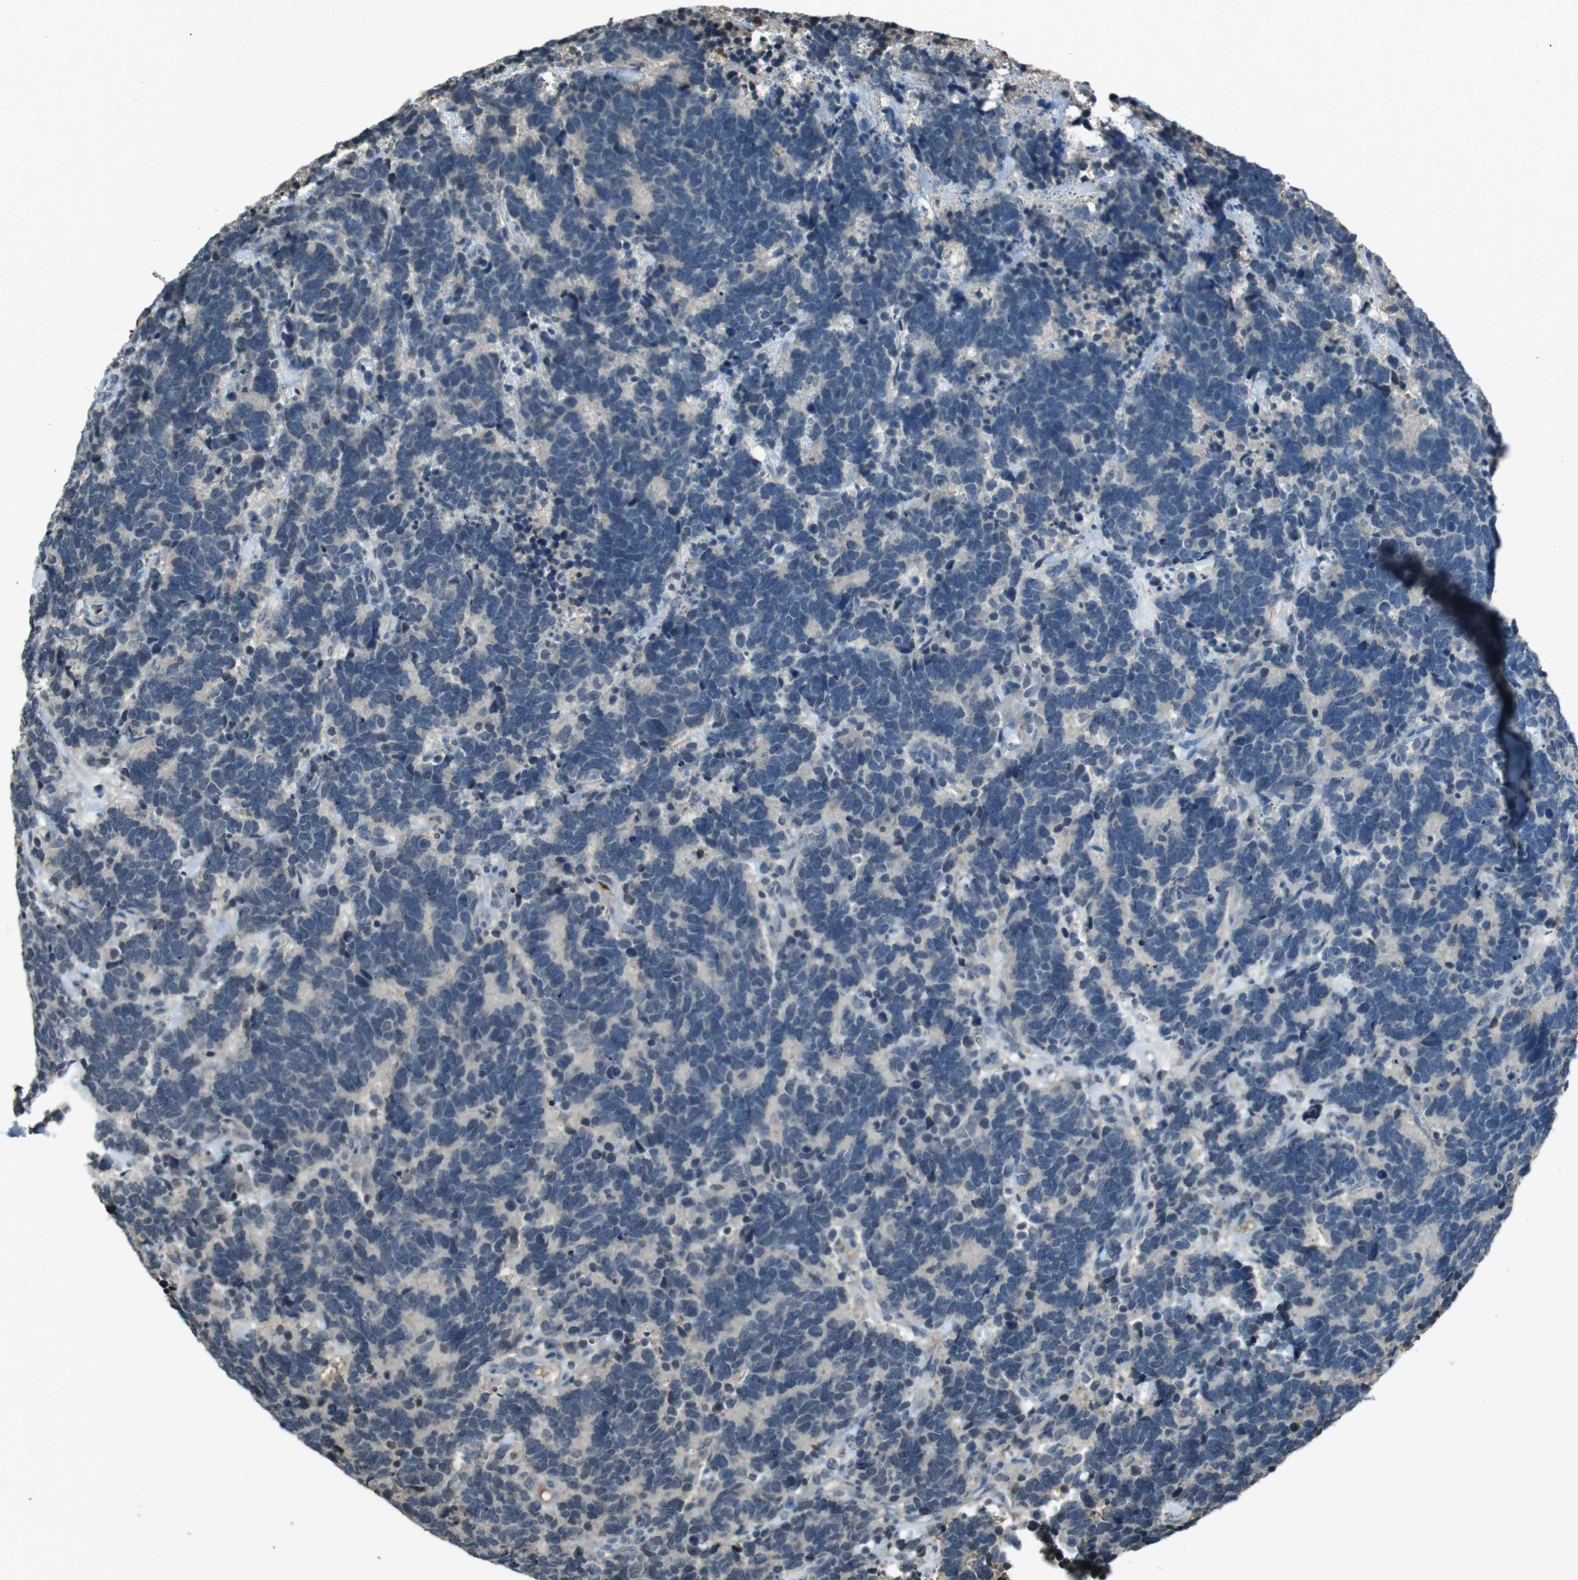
{"staining": {"intensity": "negative", "quantity": "none", "location": "none"}, "tissue": "carcinoid", "cell_type": "Tumor cells", "image_type": "cancer", "snomed": [{"axis": "morphology", "description": "Carcinoma, NOS"}, {"axis": "morphology", "description": "Carcinoid, malignant, NOS"}, {"axis": "topography", "description": "Urinary bladder"}], "caption": "High magnification brightfield microscopy of carcinoid stained with DAB (3,3'-diaminobenzidine) (brown) and counterstained with hematoxylin (blue): tumor cells show no significant staining.", "gene": "UGT1A6", "patient": {"sex": "male", "age": 57}}